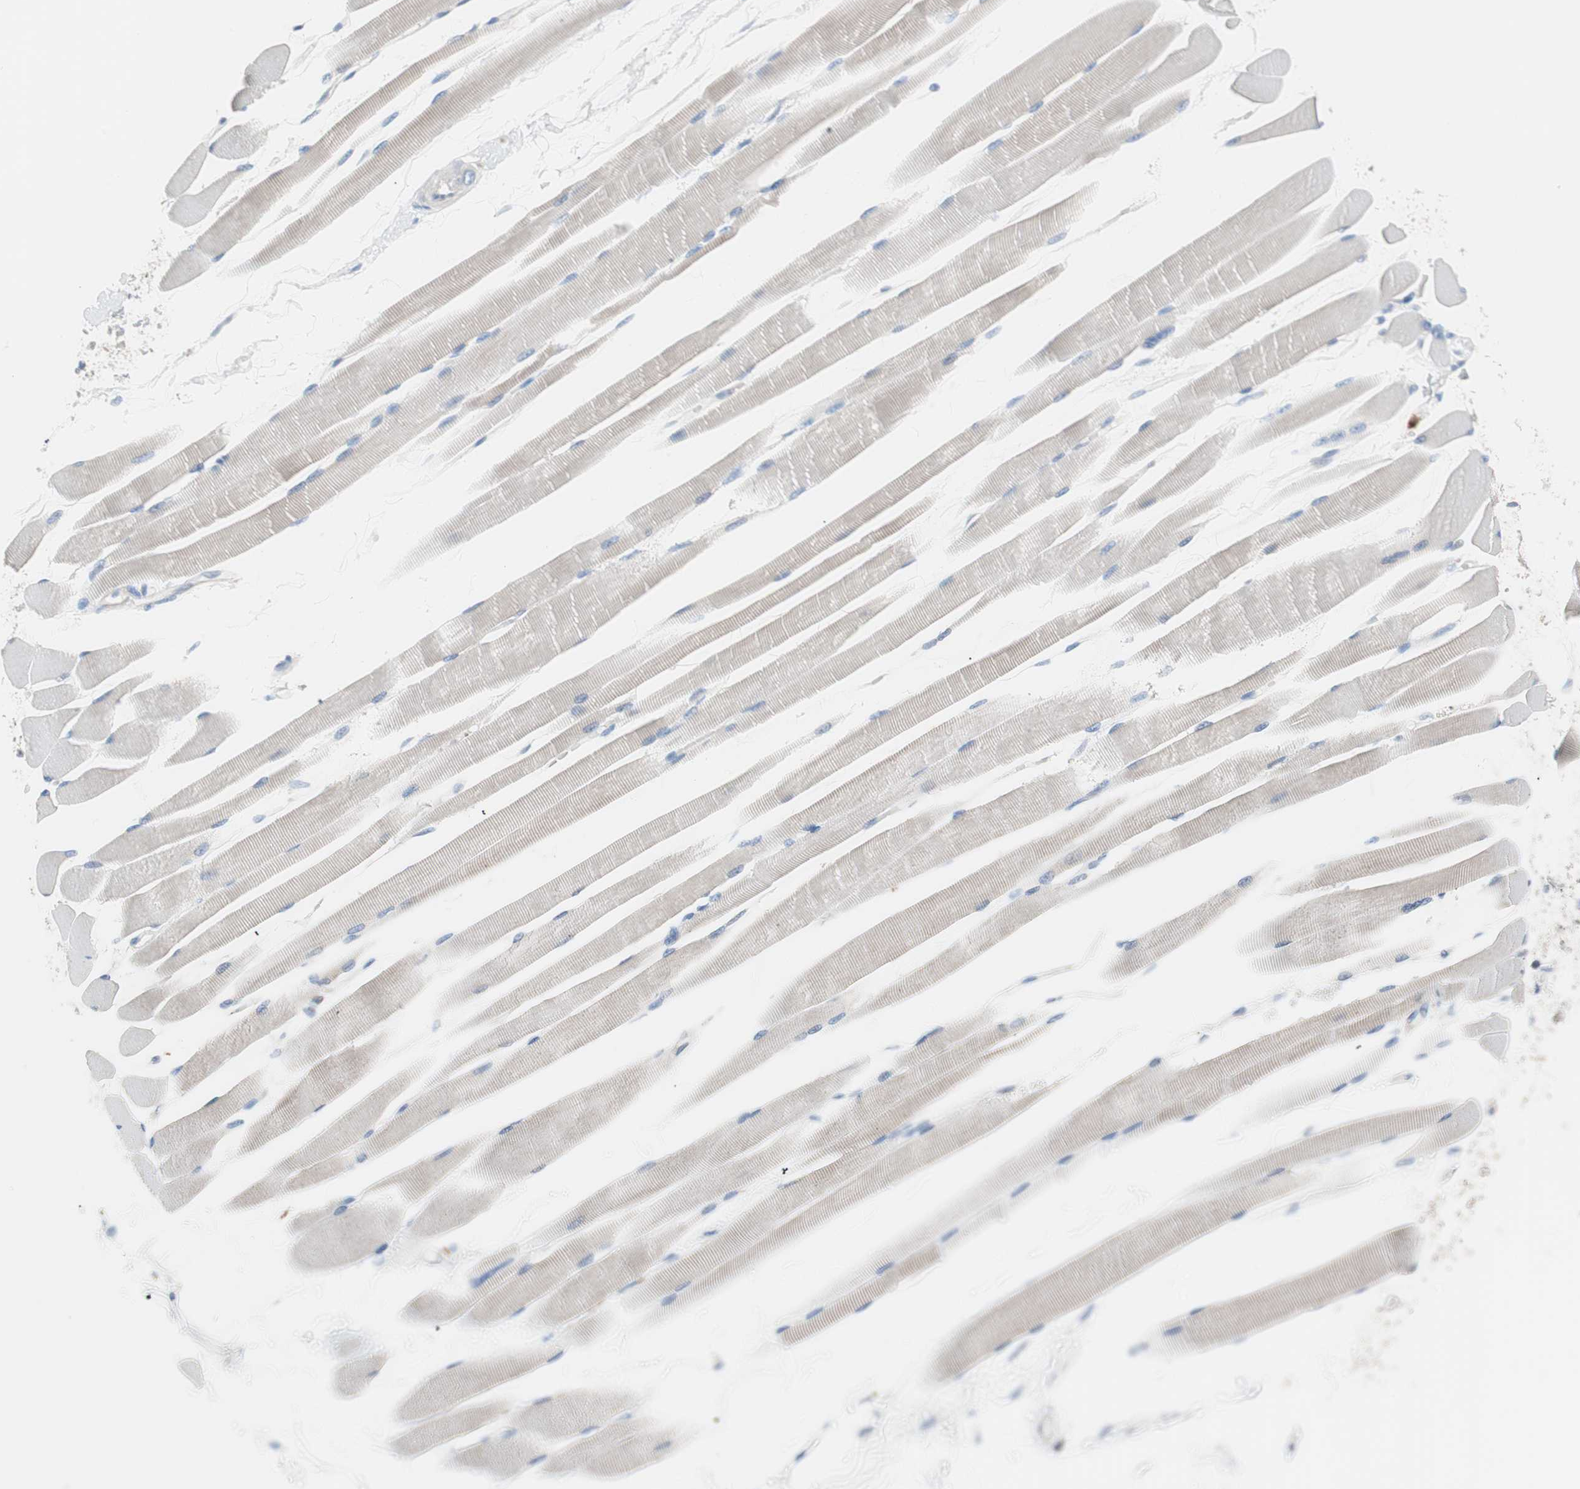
{"staining": {"intensity": "negative", "quantity": "none", "location": "none"}, "tissue": "skeletal muscle", "cell_type": "Myocytes", "image_type": "normal", "snomed": [{"axis": "morphology", "description": "Normal tissue, NOS"}, {"axis": "topography", "description": "Skeletal muscle"}, {"axis": "topography", "description": "Peripheral nerve tissue"}], "caption": "Myocytes are negative for brown protein staining in unremarkable skeletal muscle. (DAB (3,3'-diaminobenzidine) IHC with hematoxylin counter stain).", "gene": "CLEC4D", "patient": {"sex": "female", "age": 84}}